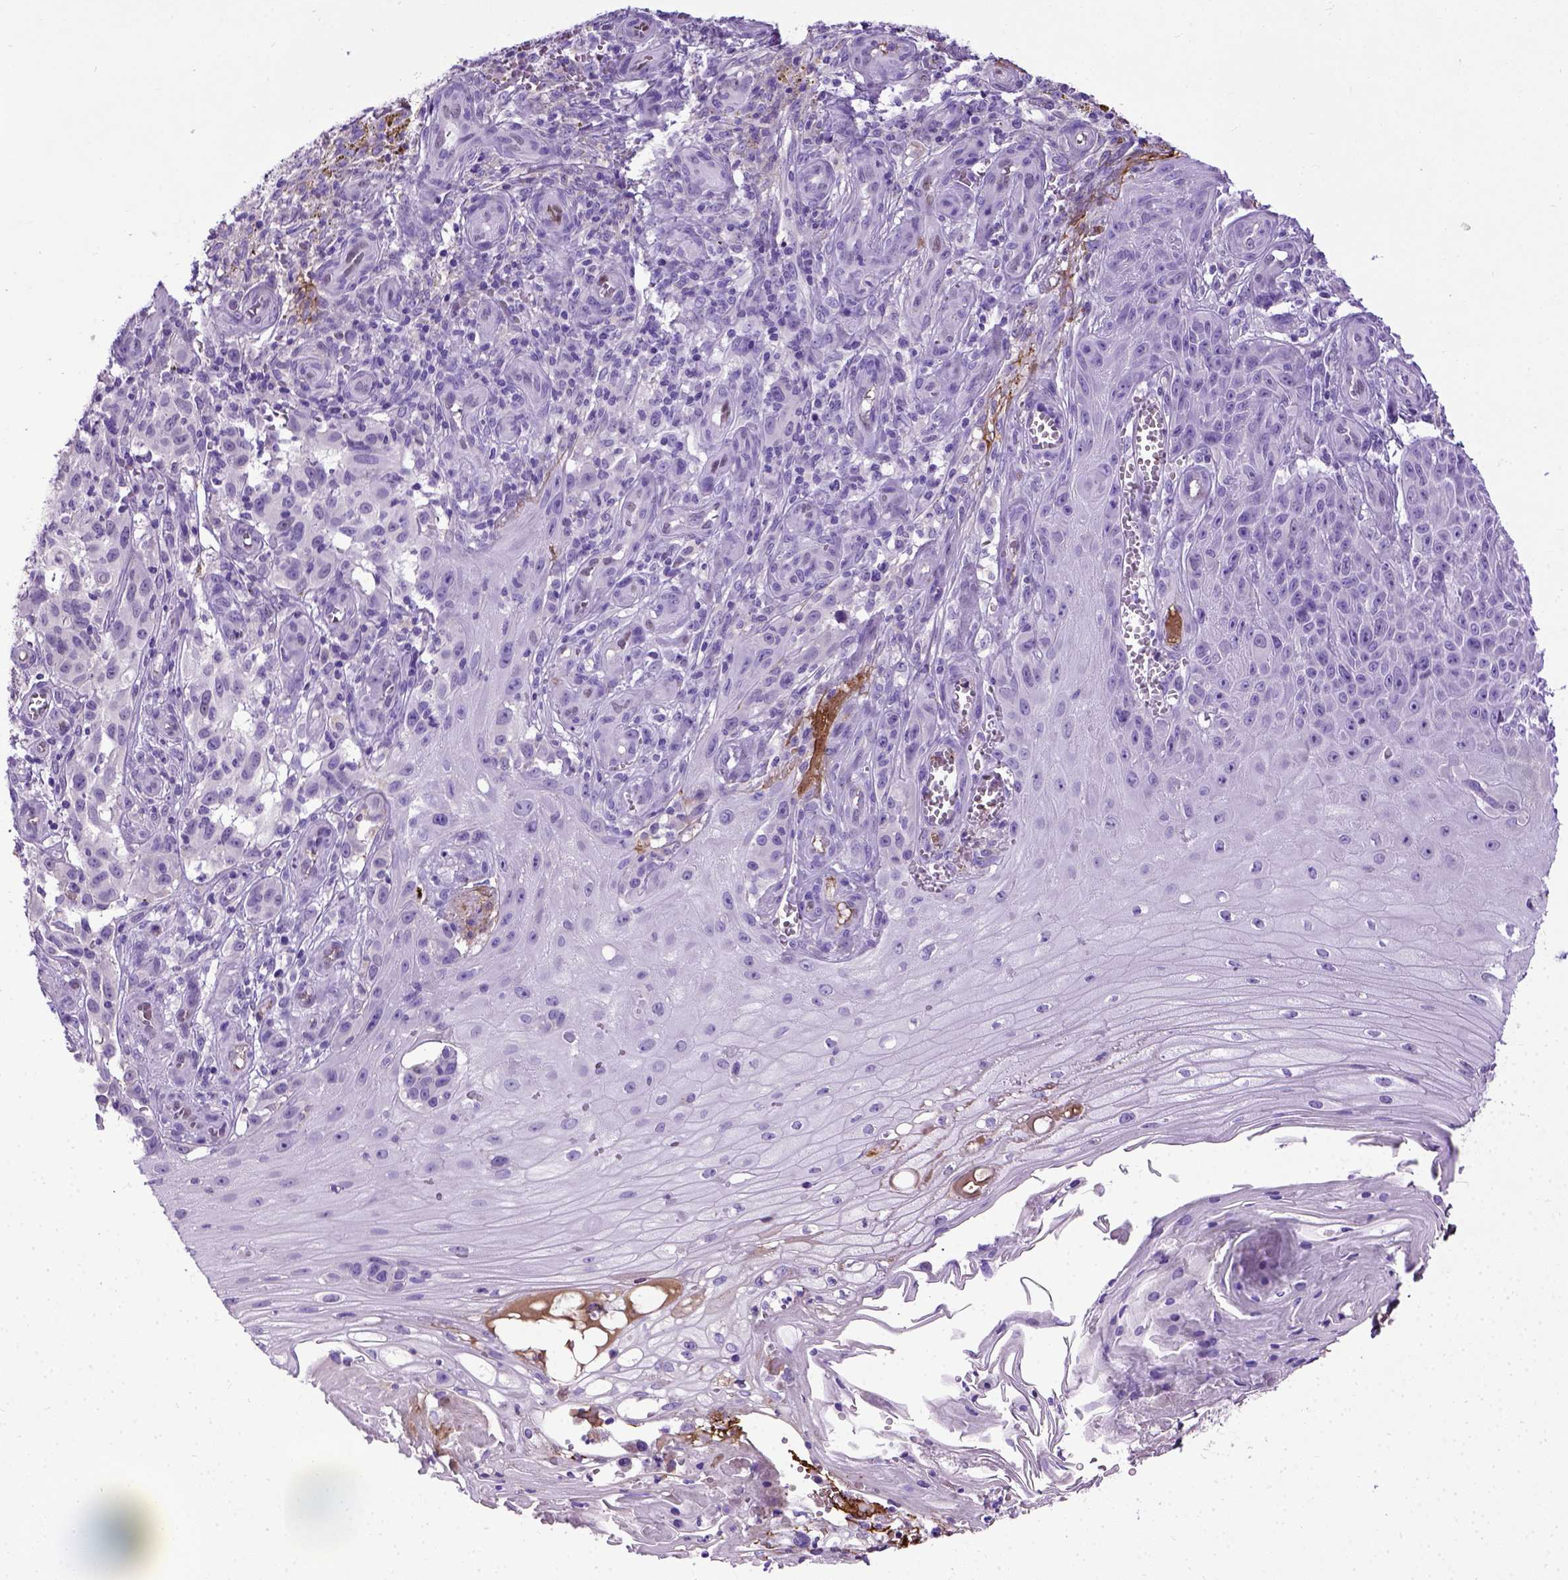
{"staining": {"intensity": "negative", "quantity": "none", "location": "none"}, "tissue": "melanoma", "cell_type": "Tumor cells", "image_type": "cancer", "snomed": [{"axis": "morphology", "description": "Malignant melanoma, NOS"}, {"axis": "topography", "description": "Skin"}], "caption": "Malignant melanoma stained for a protein using immunohistochemistry exhibits no staining tumor cells.", "gene": "ADAMTS8", "patient": {"sex": "female", "age": 53}}